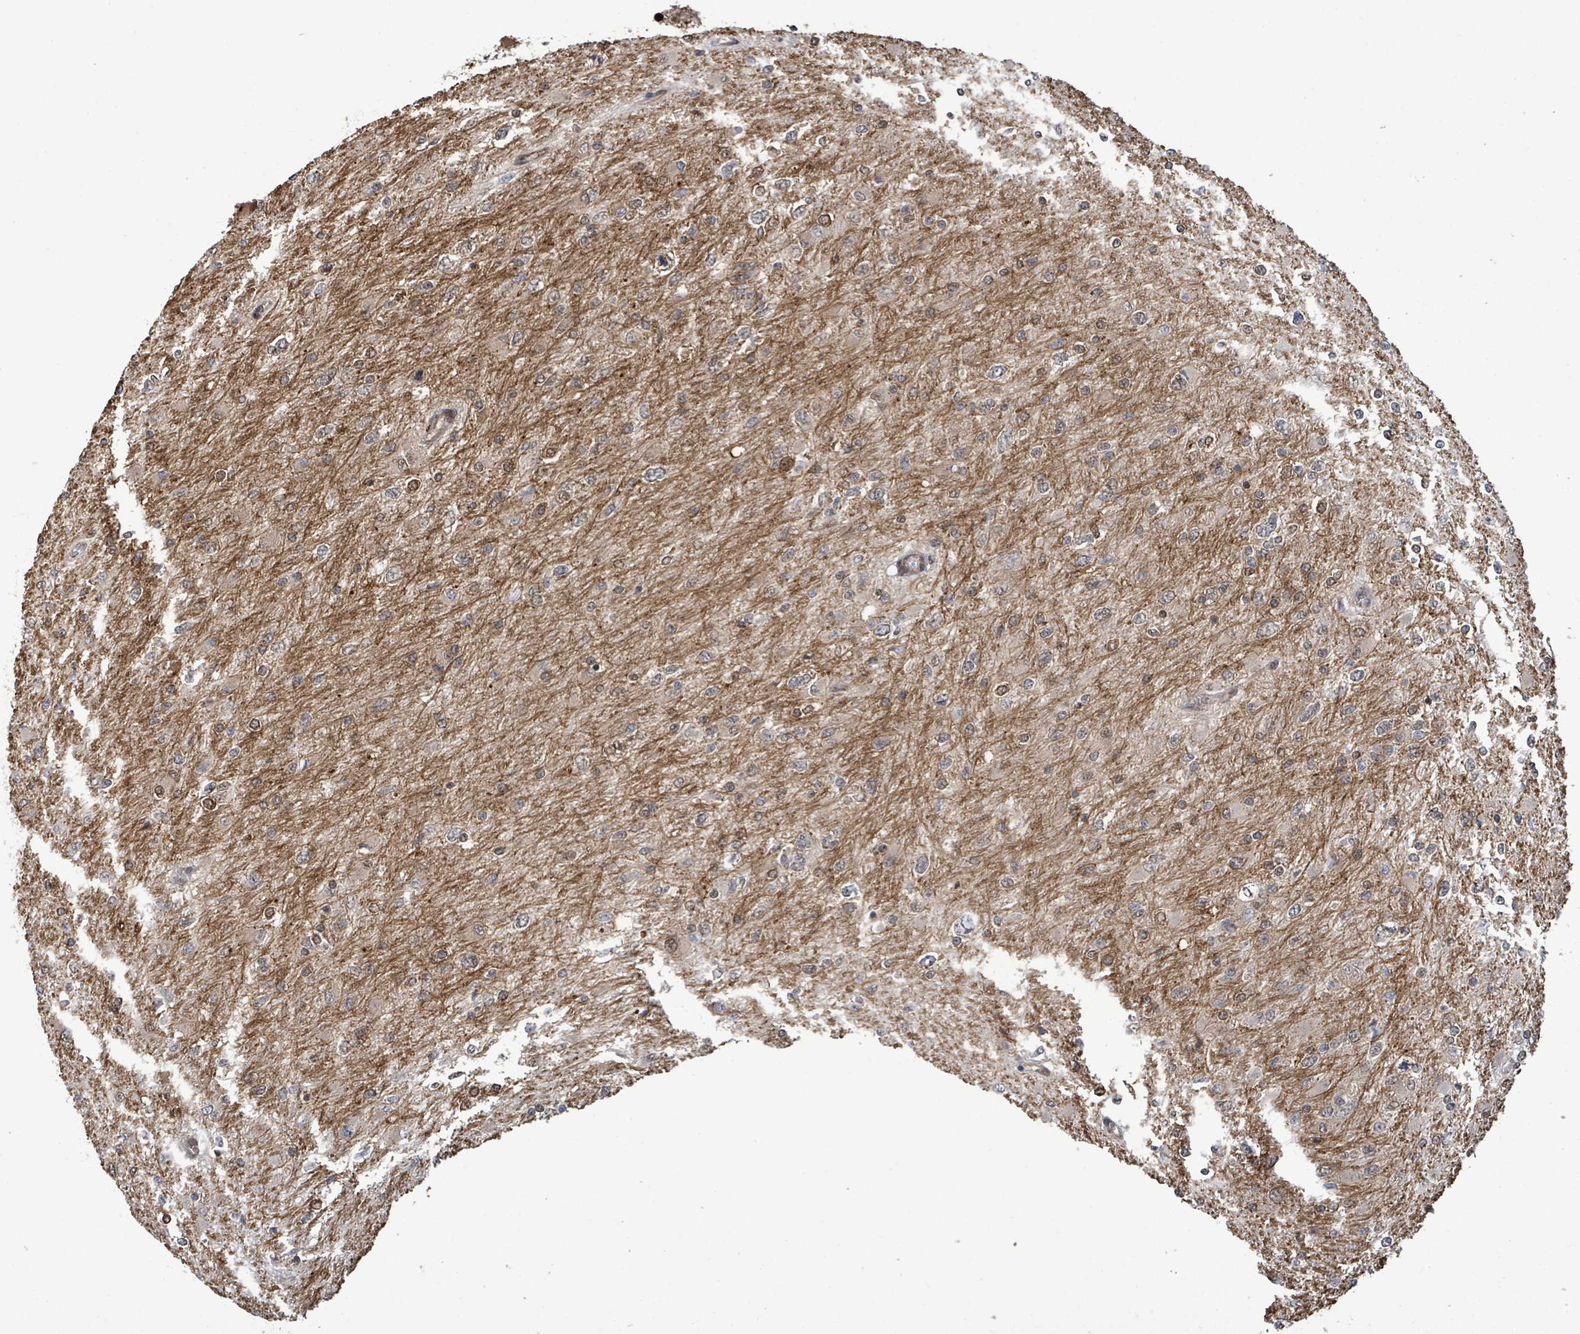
{"staining": {"intensity": "moderate", "quantity": "25%-75%", "location": "nuclear"}, "tissue": "glioma", "cell_type": "Tumor cells", "image_type": "cancer", "snomed": [{"axis": "morphology", "description": "Glioma, malignant, High grade"}, {"axis": "topography", "description": "Cerebral cortex"}], "caption": "This photomicrograph shows immunohistochemistry (IHC) staining of human glioma, with medium moderate nuclear expression in about 25%-75% of tumor cells.", "gene": "KLC1", "patient": {"sex": "female", "age": 36}}